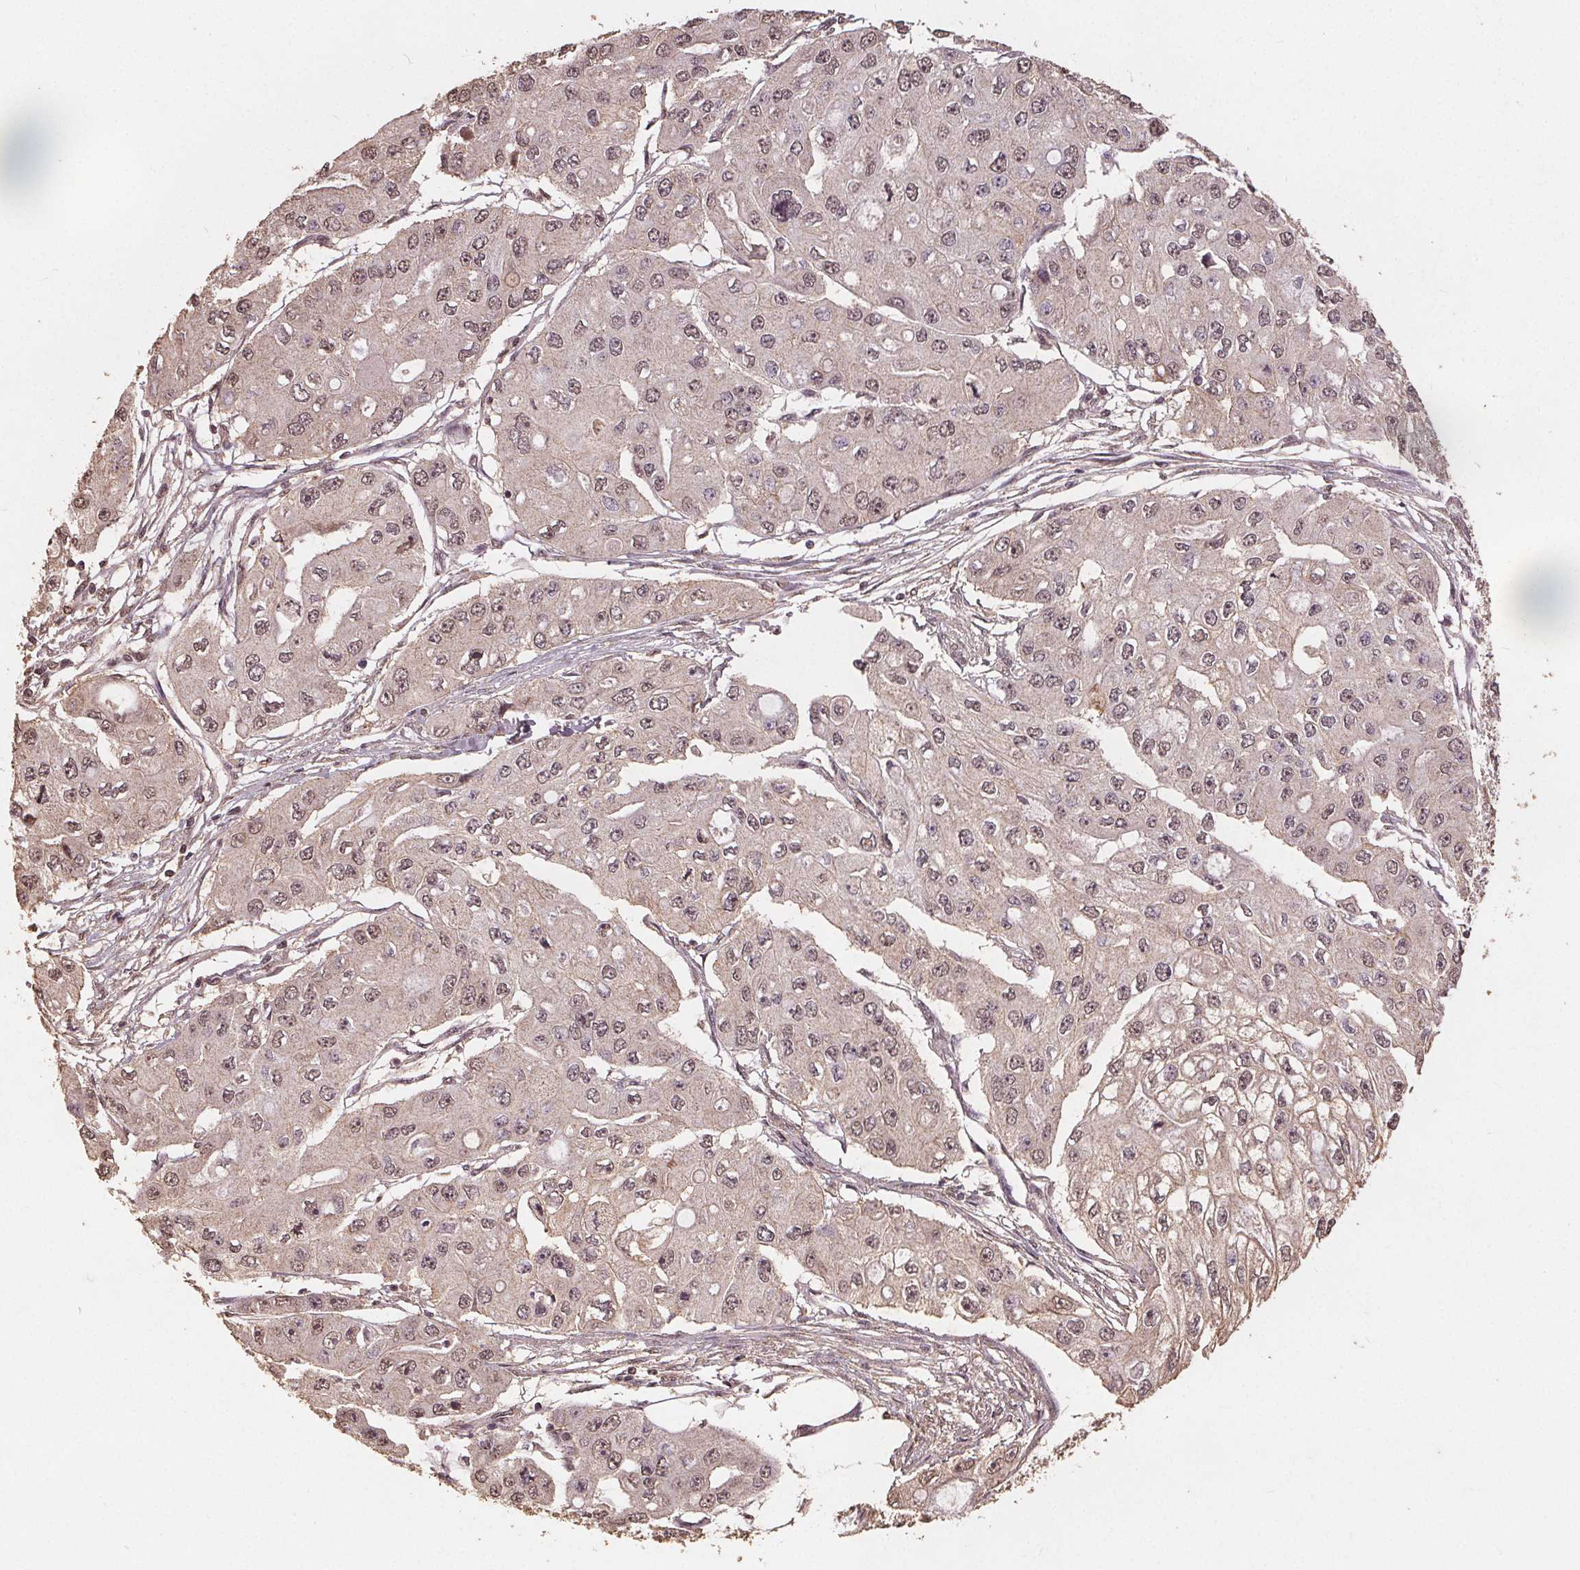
{"staining": {"intensity": "weak", "quantity": ">75%", "location": "nuclear"}, "tissue": "ovarian cancer", "cell_type": "Tumor cells", "image_type": "cancer", "snomed": [{"axis": "morphology", "description": "Cystadenocarcinoma, serous, NOS"}, {"axis": "topography", "description": "Ovary"}], "caption": "The immunohistochemical stain labels weak nuclear positivity in tumor cells of serous cystadenocarcinoma (ovarian) tissue. The staining is performed using DAB brown chromogen to label protein expression. The nuclei are counter-stained blue using hematoxylin.", "gene": "DSG3", "patient": {"sex": "female", "age": 56}}